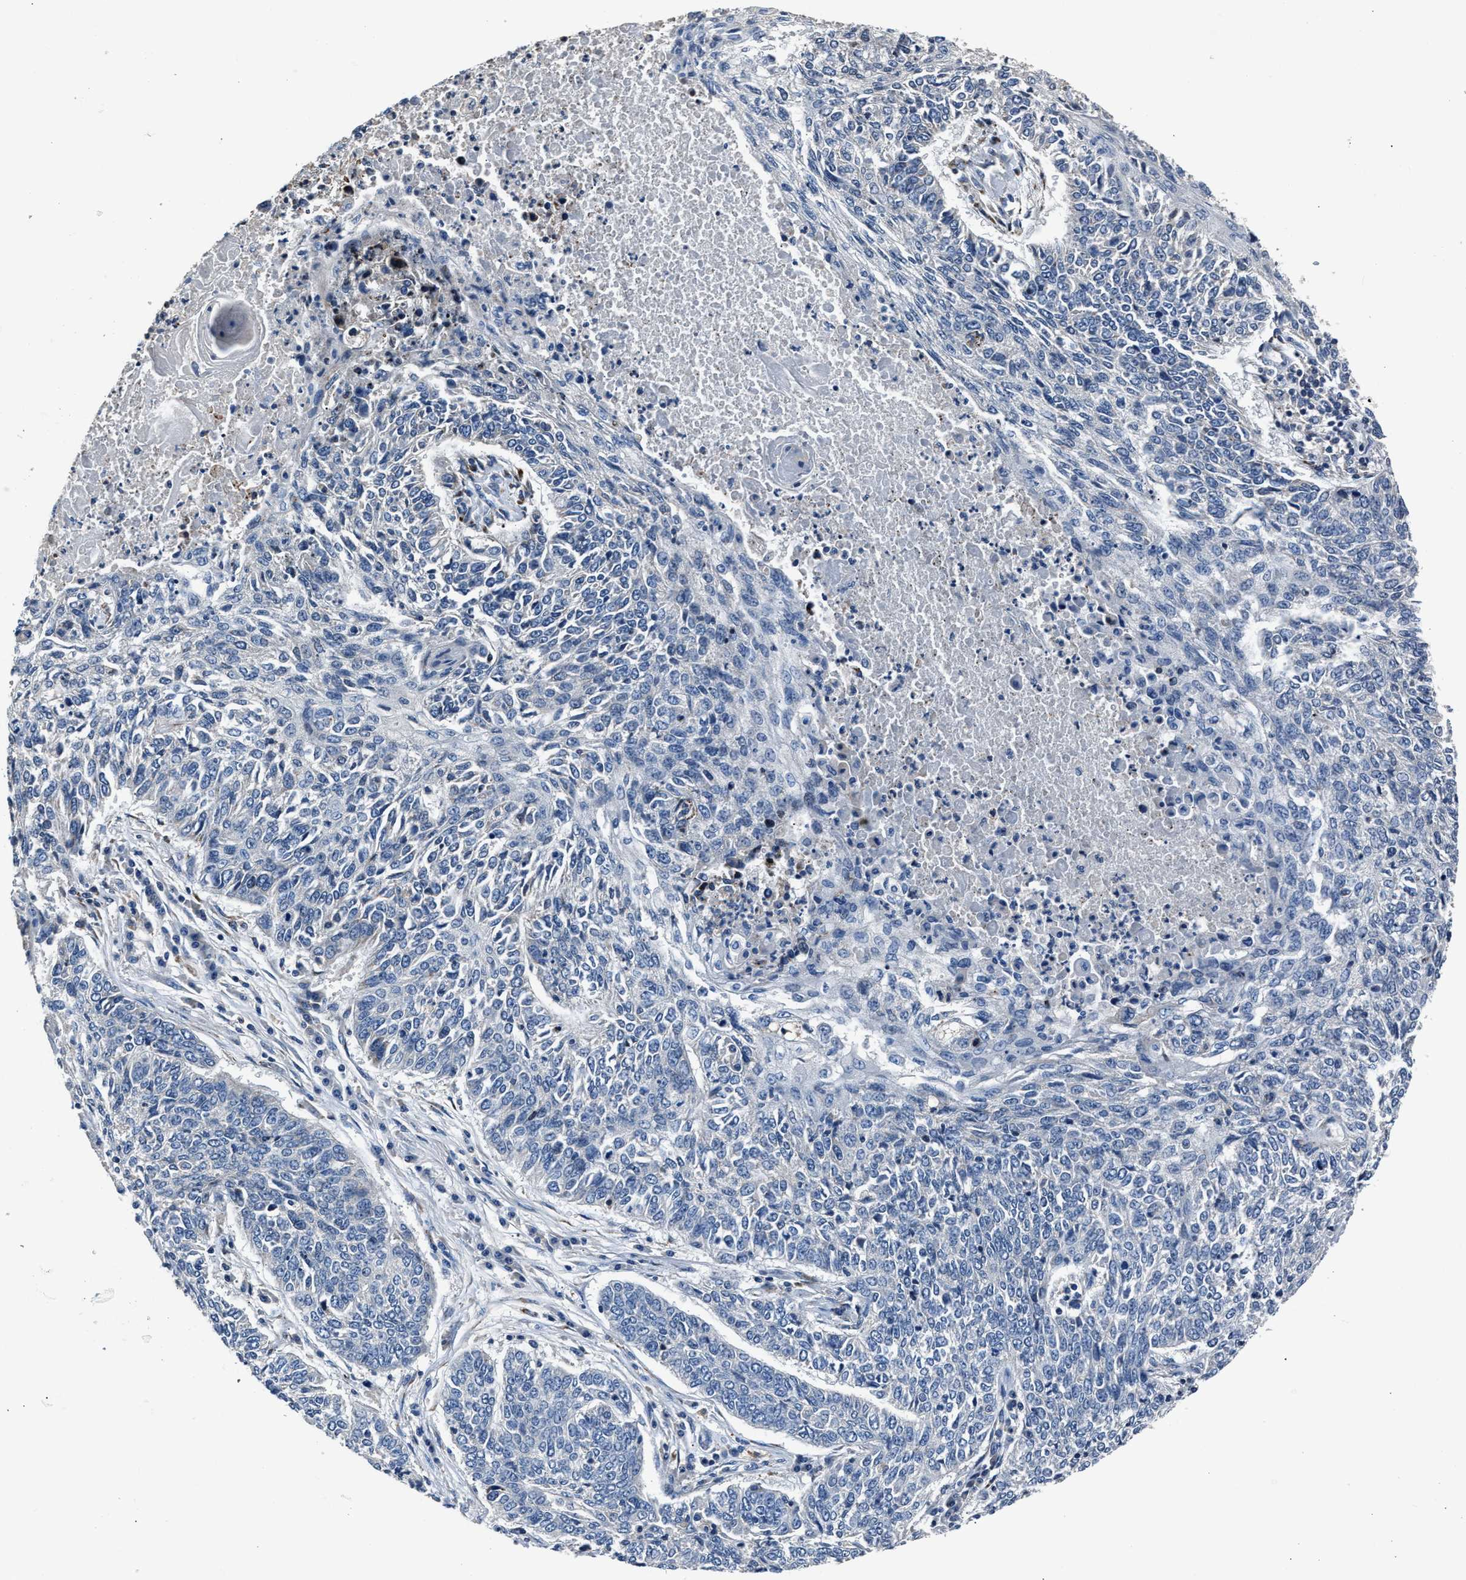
{"staining": {"intensity": "negative", "quantity": "none", "location": "none"}, "tissue": "lung cancer", "cell_type": "Tumor cells", "image_type": "cancer", "snomed": [{"axis": "morphology", "description": "Normal tissue, NOS"}, {"axis": "morphology", "description": "Squamous cell carcinoma, NOS"}, {"axis": "topography", "description": "Cartilage tissue"}, {"axis": "topography", "description": "Bronchus"}, {"axis": "topography", "description": "Lung"}], "caption": "The photomicrograph shows no significant staining in tumor cells of squamous cell carcinoma (lung). (DAB IHC with hematoxylin counter stain).", "gene": "DNAJC24", "patient": {"sex": "female", "age": 49}}